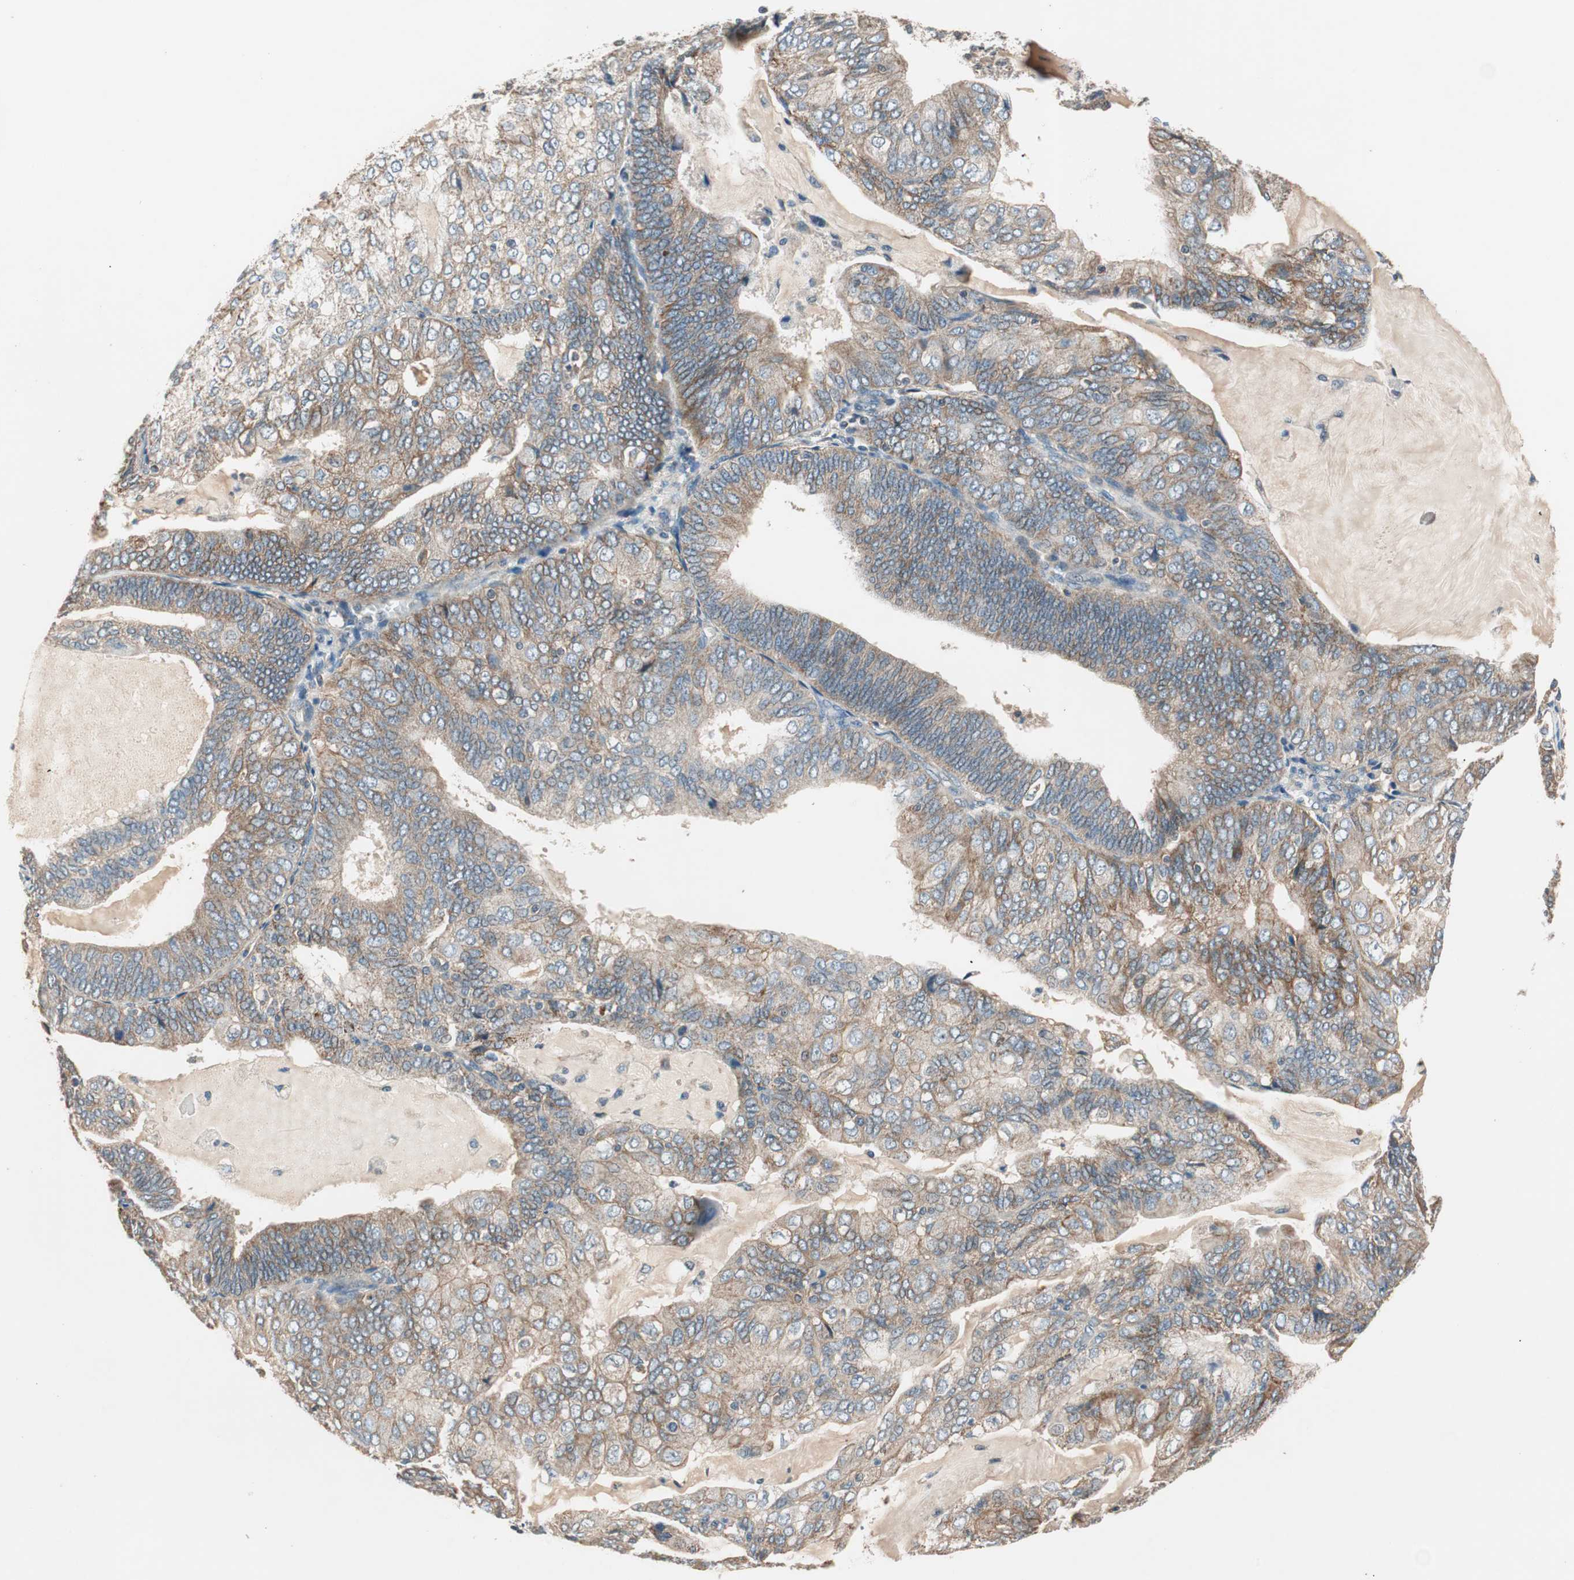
{"staining": {"intensity": "moderate", "quantity": ">75%", "location": "cytoplasmic/membranous"}, "tissue": "endometrial cancer", "cell_type": "Tumor cells", "image_type": "cancer", "snomed": [{"axis": "morphology", "description": "Adenocarcinoma, NOS"}, {"axis": "topography", "description": "Endometrium"}], "caption": "Endometrial adenocarcinoma was stained to show a protein in brown. There is medium levels of moderate cytoplasmic/membranous expression in about >75% of tumor cells.", "gene": "HPN", "patient": {"sex": "female", "age": 81}}